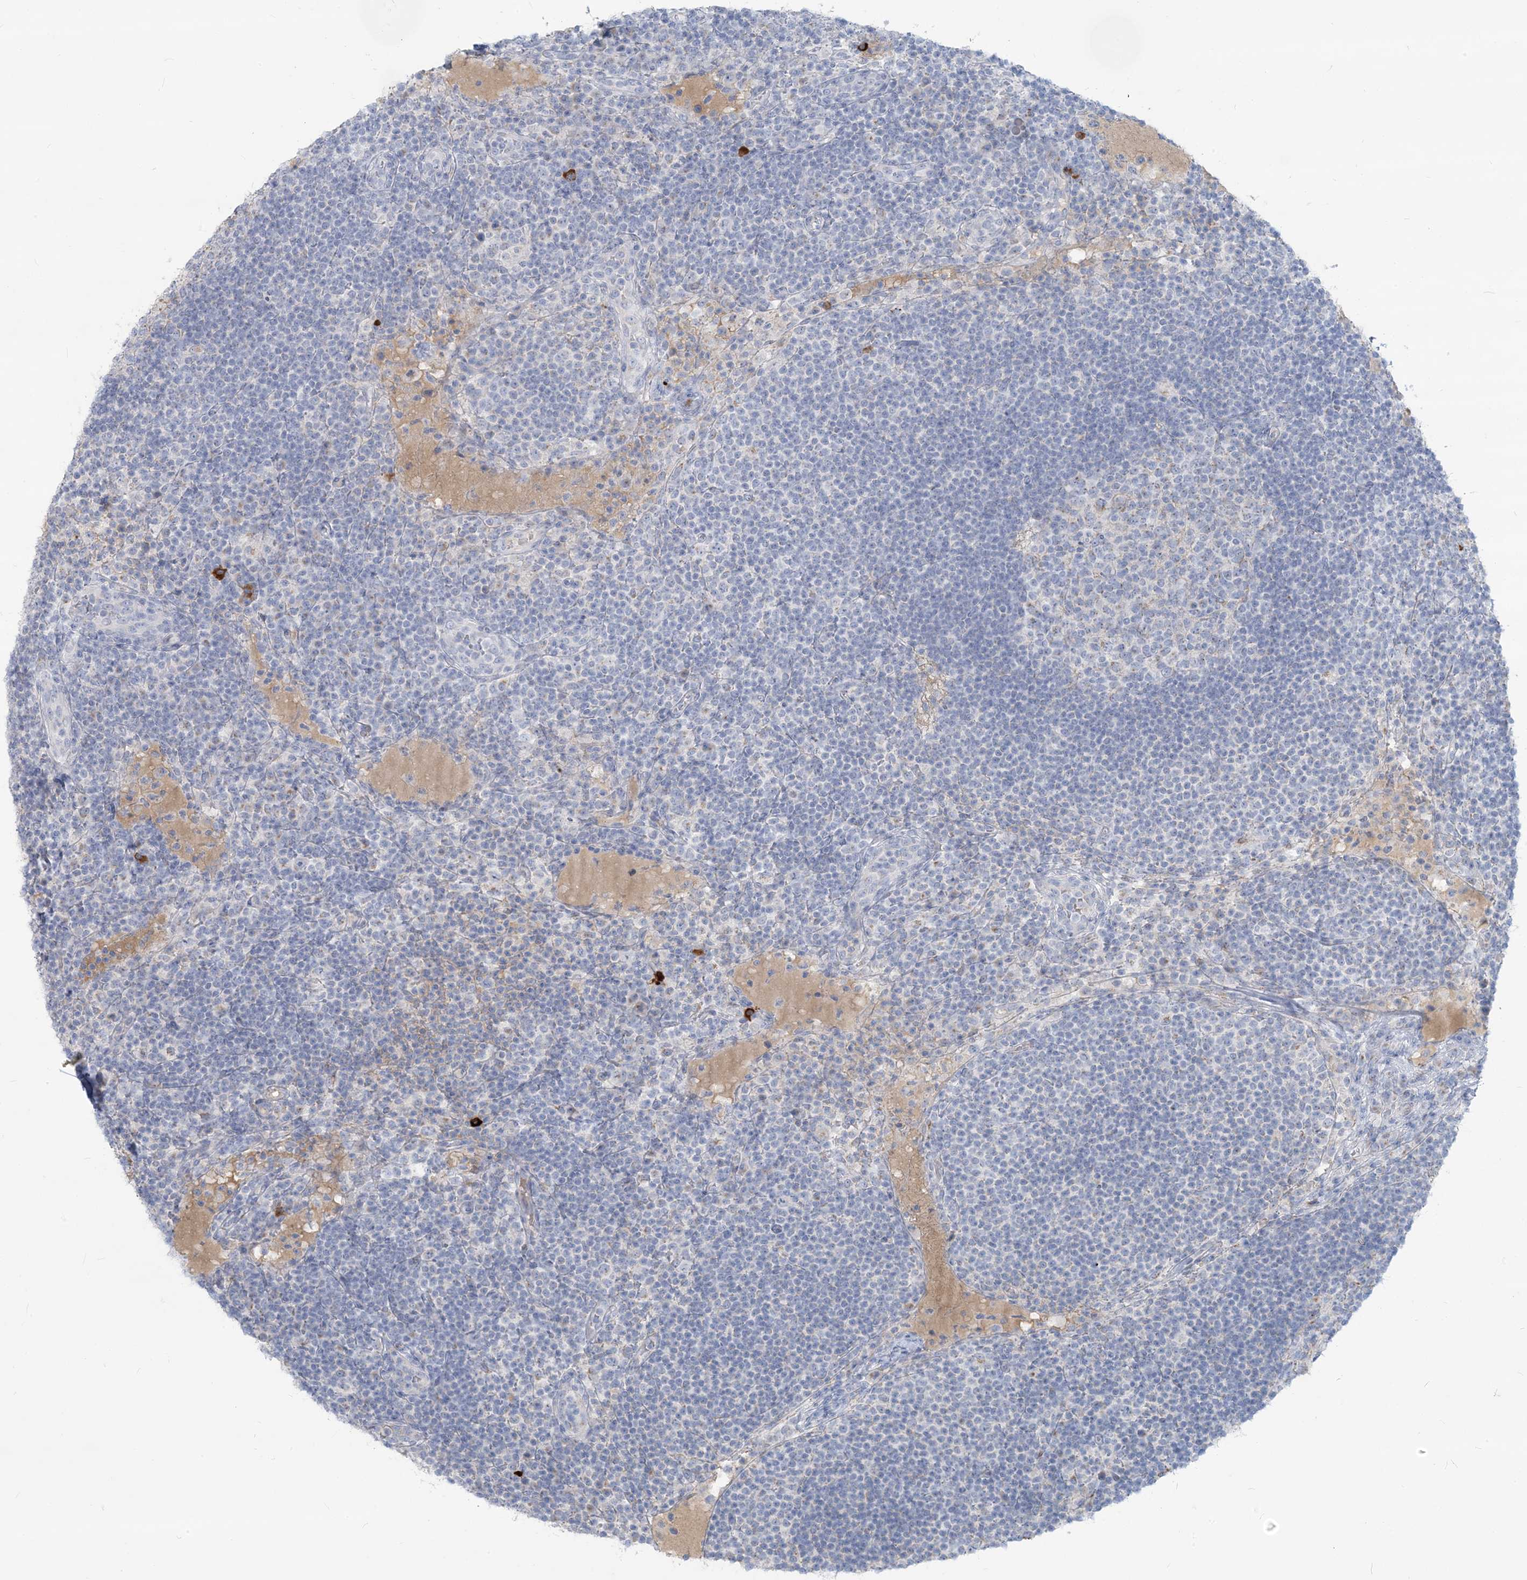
{"staining": {"intensity": "negative", "quantity": "none", "location": "none"}, "tissue": "lymph node", "cell_type": "Germinal center cells", "image_type": "normal", "snomed": [{"axis": "morphology", "description": "Normal tissue, NOS"}, {"axis": "topography", "description": "Lymph node"}], "caption": "This histopathology image is of normal lymph node stained with IHC to label a protein in brown with the nuclei are counter-stained blue. There is no staining in germinal center cells.", "gene": "SCML1", "patient": {"sex": "female", "age": 53}}